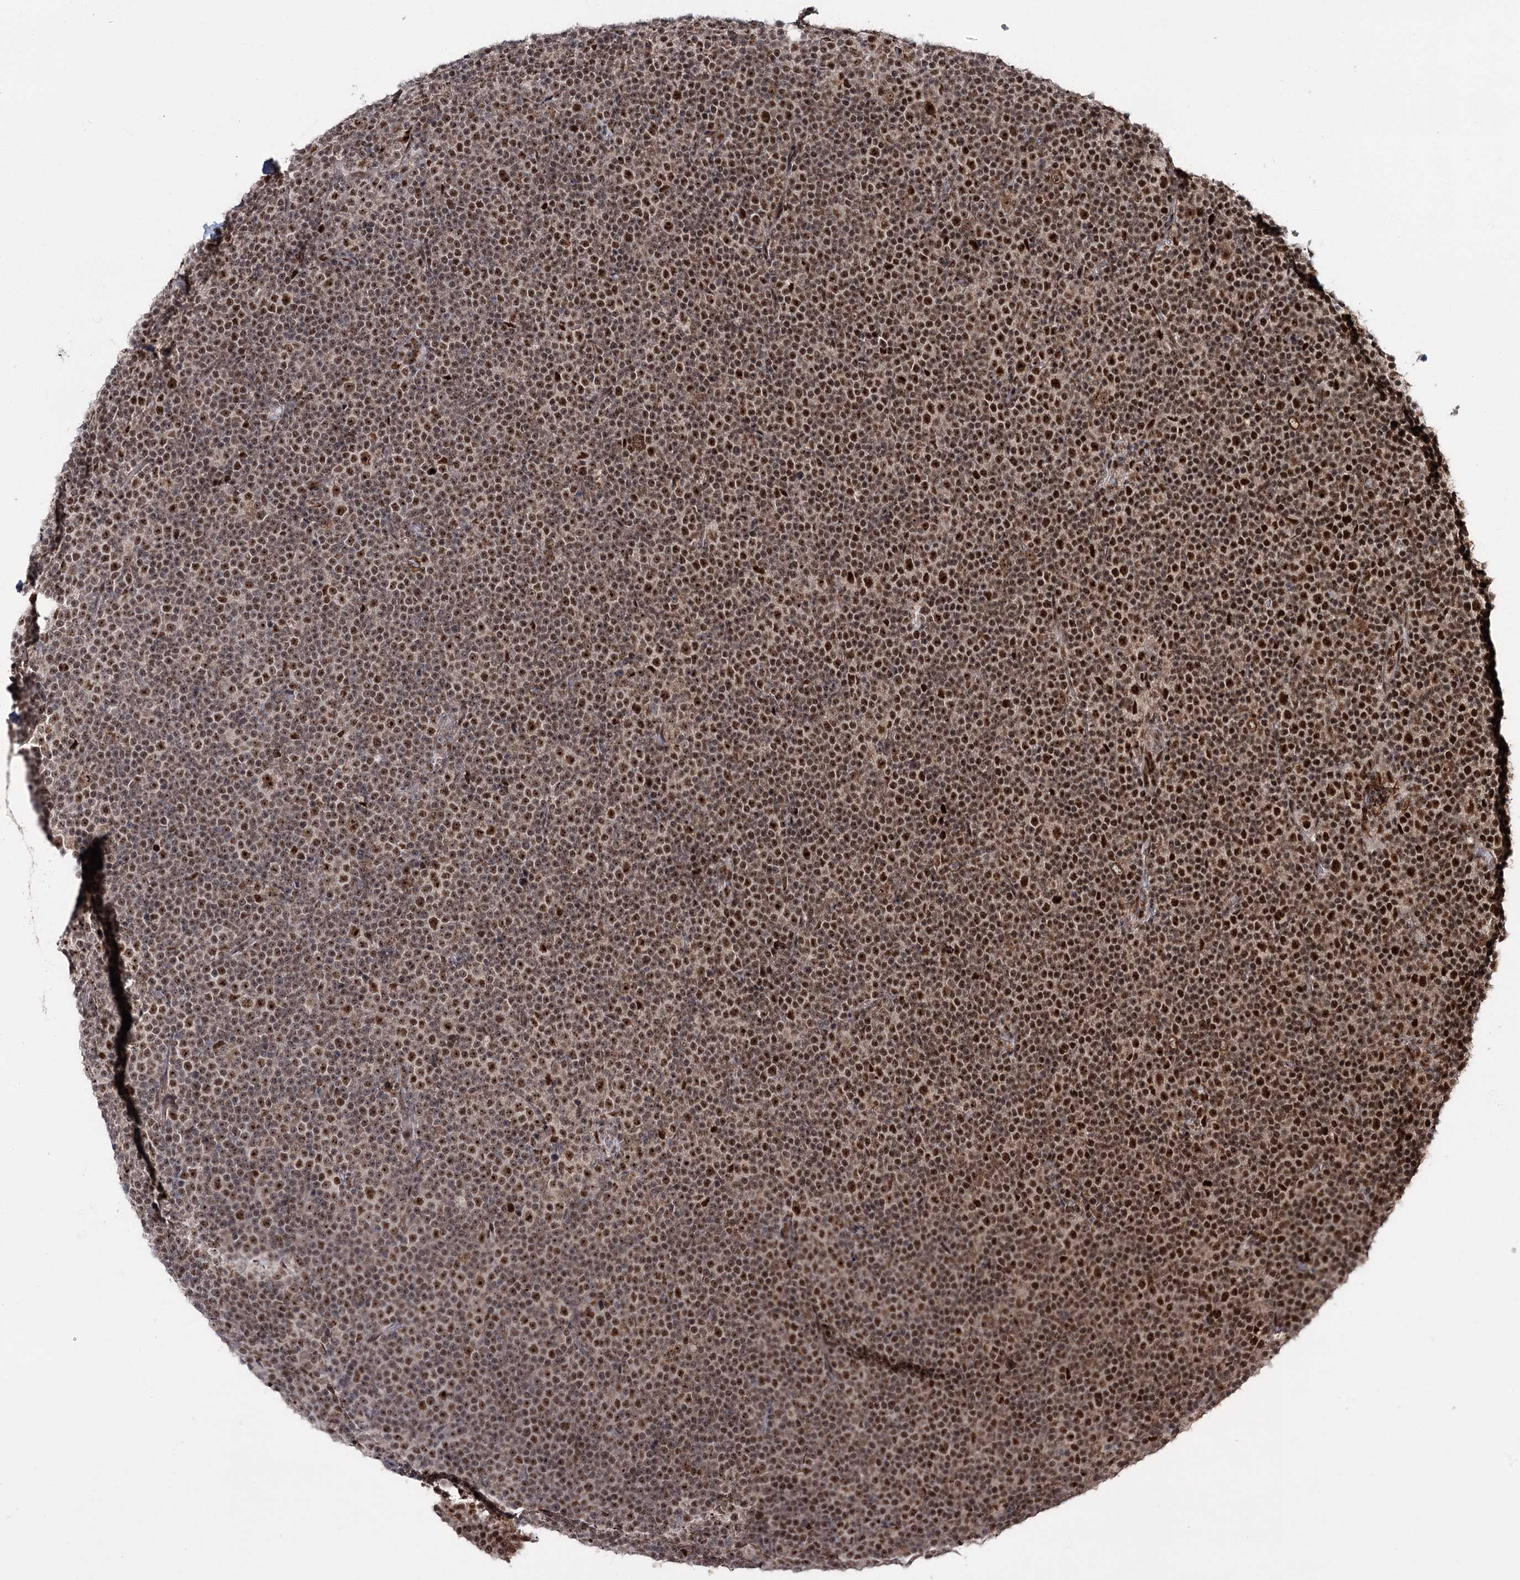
{"staining": {"intensity": "strong", "quantity": ">75%", "location": "nuclear"}, "tissue": "lymphoma", "cell_type": "Tumor cells", "image_type": "cancer", "snomed": [{"axis": "morphology", "description": "Malignant lymphoma, non-Hodgkin's type, Low grade"}, {"axis": "topography", "description": "Lymph node"}], "caption": "Lymphoma was stained to show a protein in brown. There is high levels of strong nuclear staining in approximately >75% of tumor cells.", "gene": "ERCC3", "patient": {"sex": "female", "age": 67}}